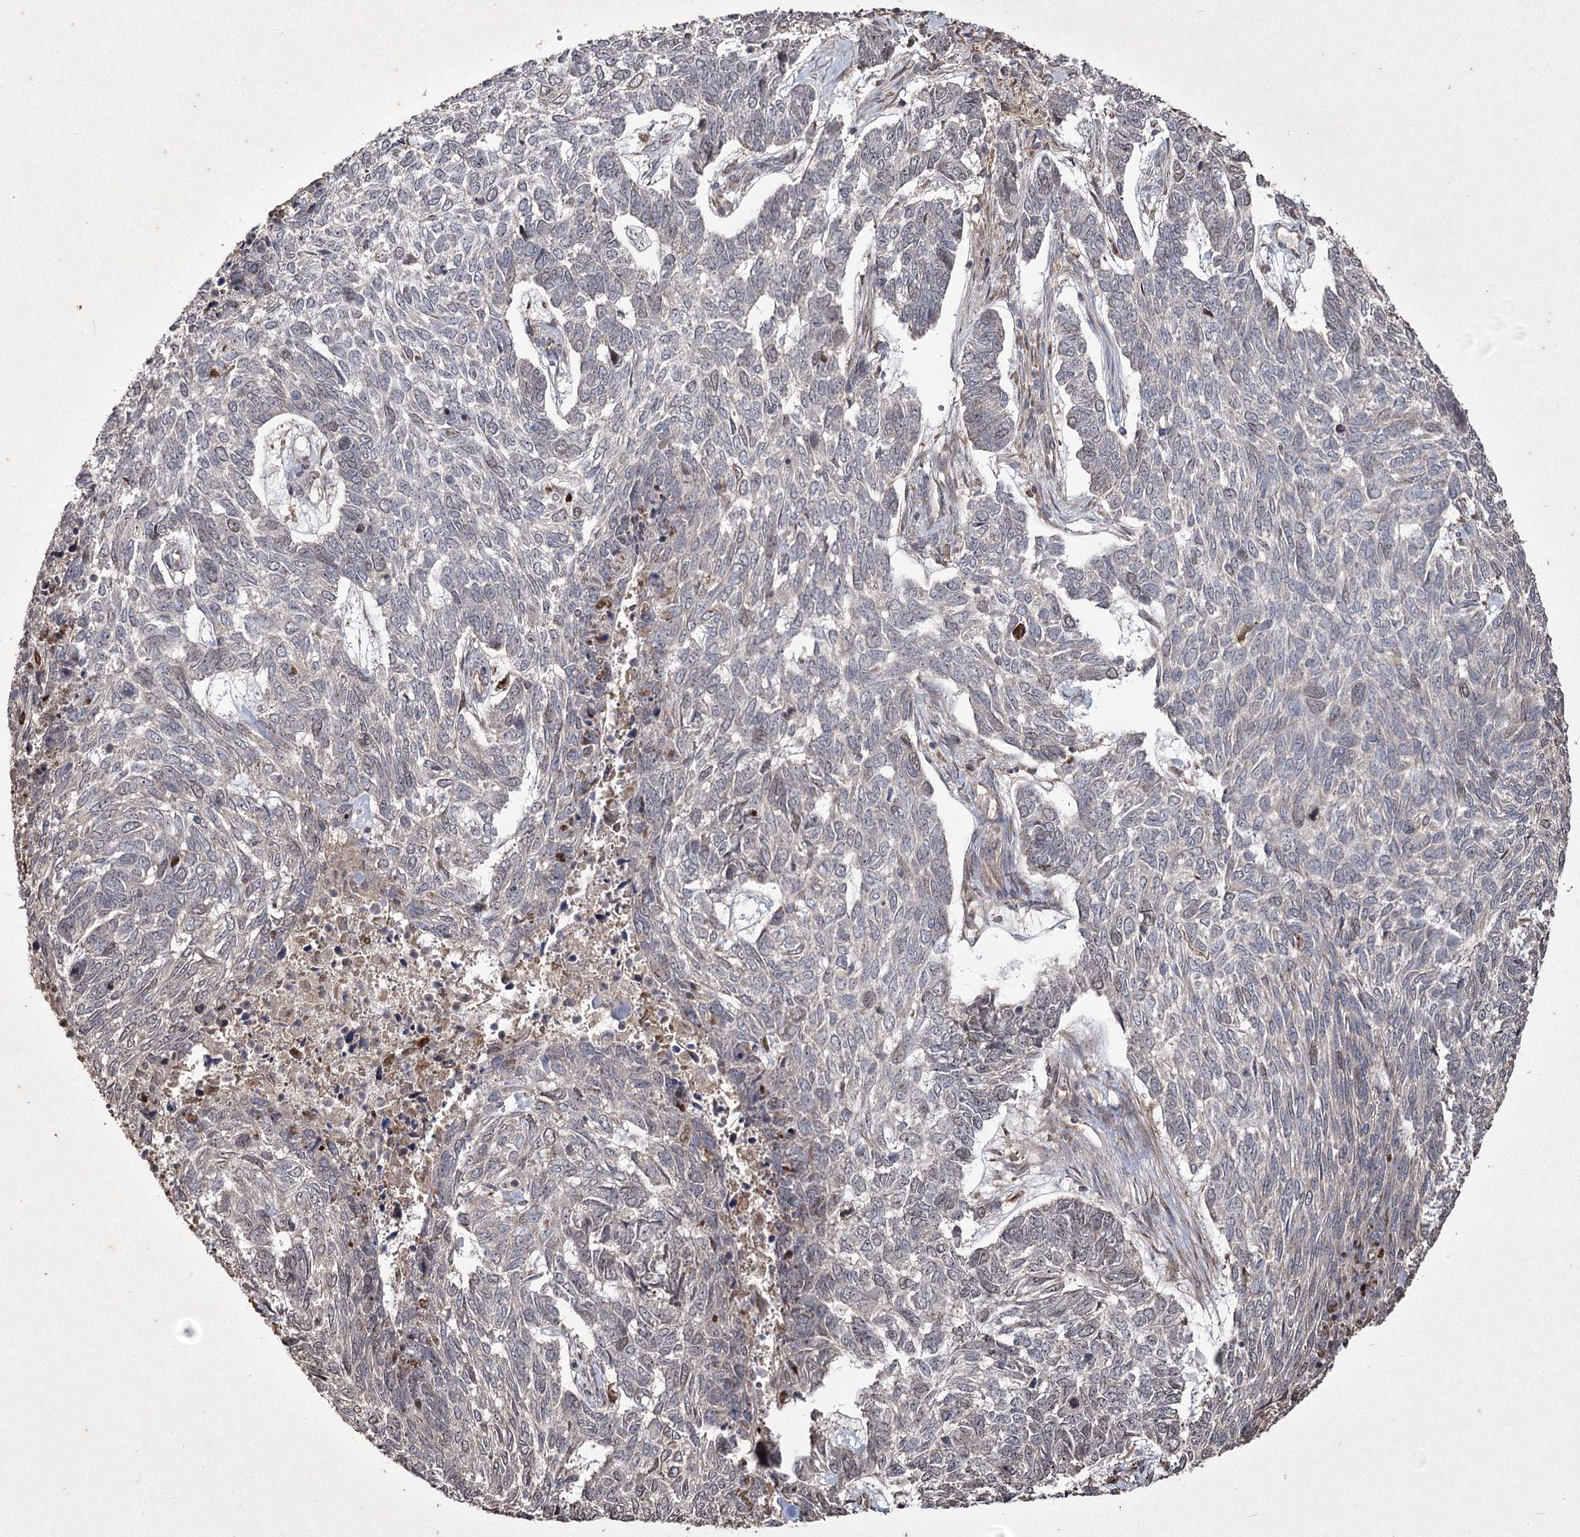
{"staining": {"intensity": "negative", "quantity": "none", "location": "none"}, "tissue": "skin cancer", "cell_type": "Tumor cells", "image_type": "cancer", "snomed": [{"axis": "morphology", "description": "Basal cell carcinoma"}, {"axis": "topography", "description": "Skin"}], "caption": "Tumor cells show no significant protein positivity in skin basal cell carcinoma.", "gene": "PRC1", "patient": {"sex": "female", "age": 65}}